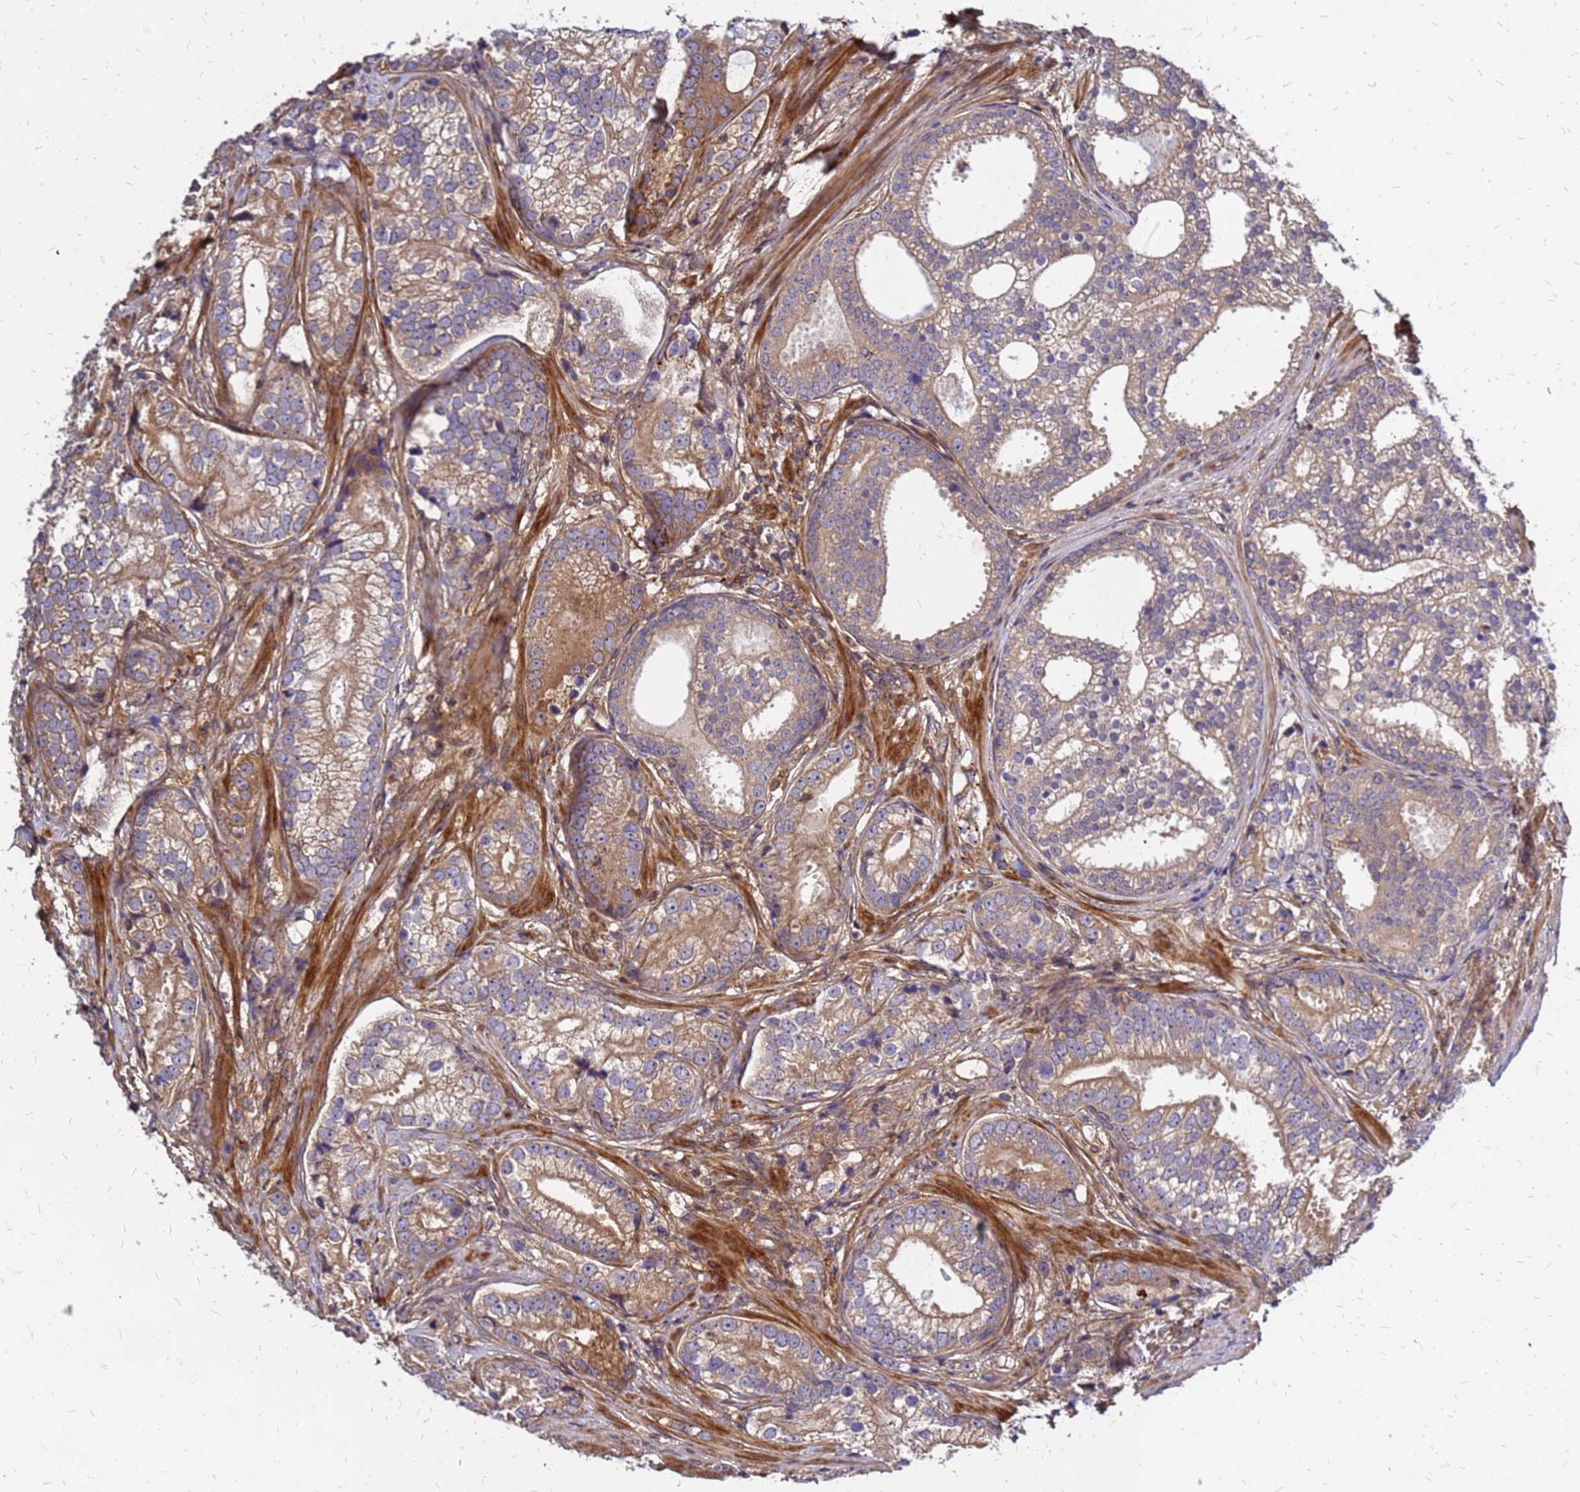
{"staining": {"intensity": "moderate", "quantity": ">75%", "location": "cytoplasmic/membranous"}, "tissue": "prostate cancer", "cell_type": "Tumor cells", "image_type": "cancer", "snomed": [{"axis": "morphology", "description": "Adenocarcinoma, High grade"}, {"axis": "topography", "description": "Prostate"}], "caption": "Brown immunohistochemical staining in human prostate cancer demonstrates moderate cytoplasmic/membranous staining in approximately >75% of tumor cells.", "gene": "CYBC1", "patient": {"sex": "male", "age": 75}}